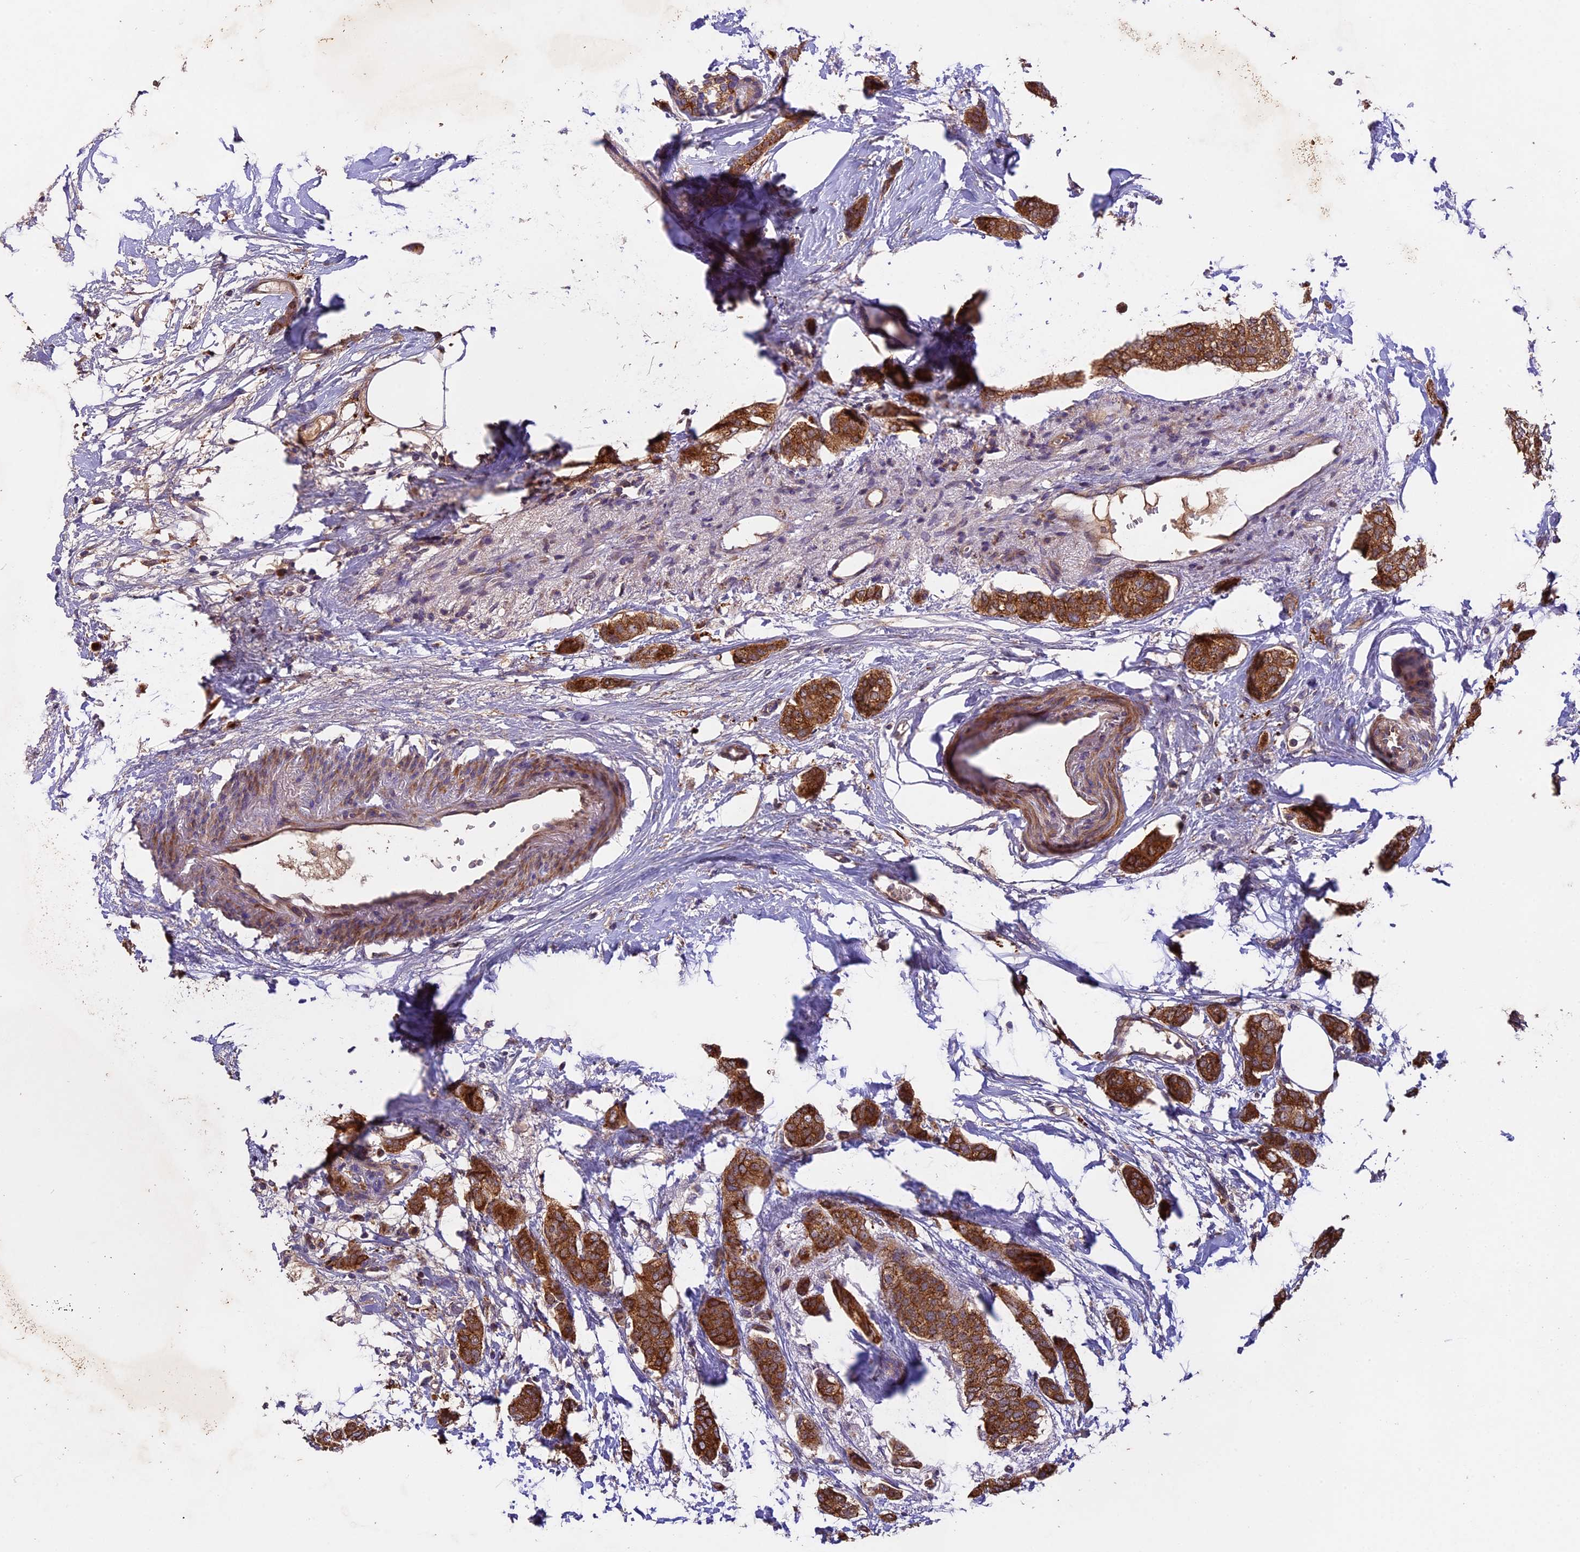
{"staining": {"intensity": "strong", "quantity": ">75%", "location": "cytoplasmic/membranous"}, "tissue": "breast cancer", "cell_type": "Tumor cells", "image_type": "cancer", "snomed": [{"axis": "morphology", "description": "Duct carcinoma"}, {"axis": "topography", "description": "Breast"}], "caption": "An immunohistochemistry (IHC) histopathology image of tumor tissue is shown. Protein staining in brown shows strong cytoplasmic/membranous positivity in intraductal carcinoma (breast) within tumor cells.", "gene": "COPE", "patient": {"sex": "female", "age": 72}}